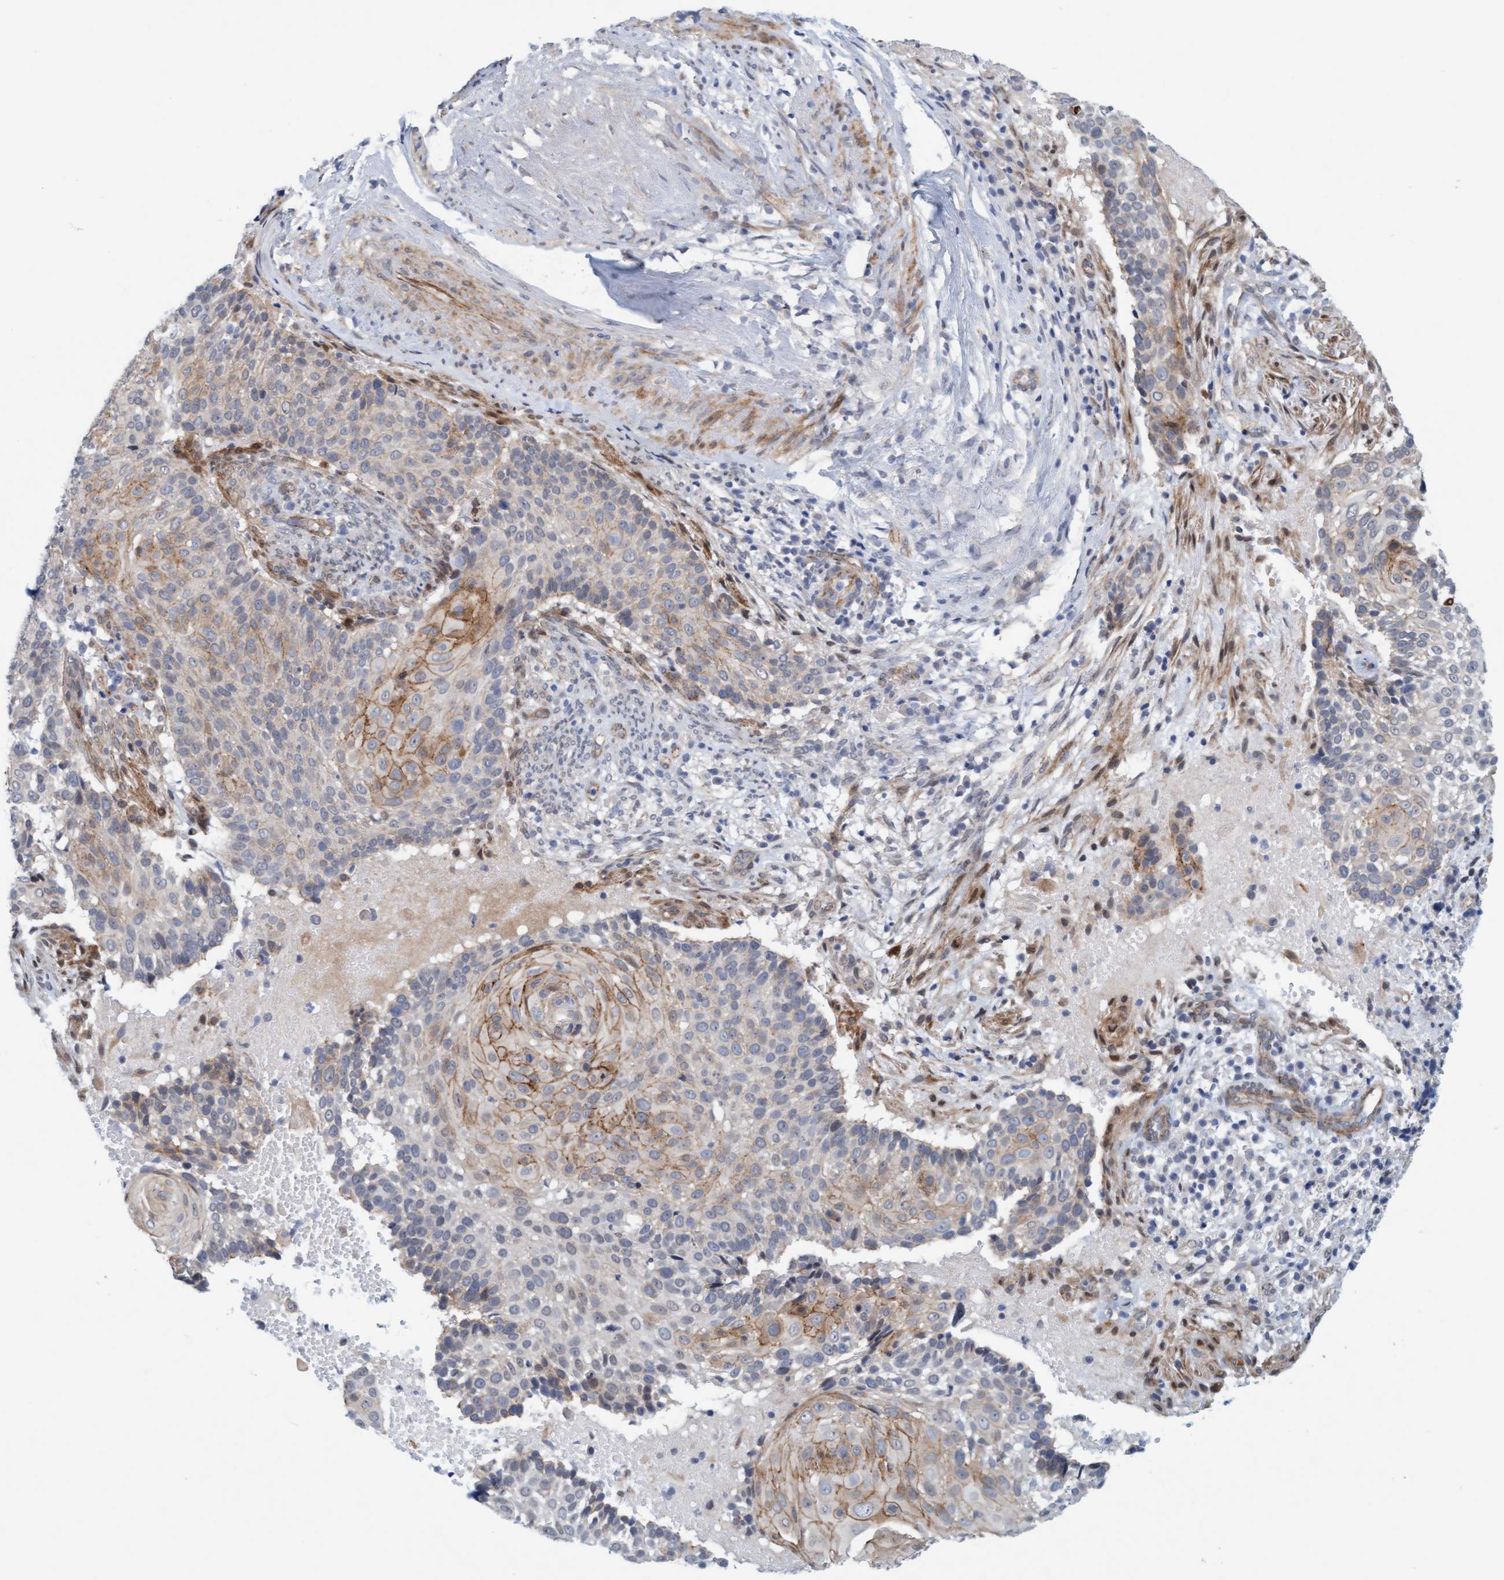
{"staining": {"intensity": "moderate", "quantity": "<25%", "location": "cytoplasmic/membranous"}, "tissue": "cervical cancer", "cell_type": "Tumor cells", "image_type": "cancer", "snomed": [{"axis": "morphology", "description": "Squamous cell carcinoma, NOS"}, {"axis": "topography", "description": "Cervix"}], "caption": "Protein staining of cervical squamous cell carcinoma tissue shows moderate cytoplasmic/membranous staining in approximately <25% of tumor cells.", "gene": "KRBA2", "patient": {"sex": "female", "age": 74}}